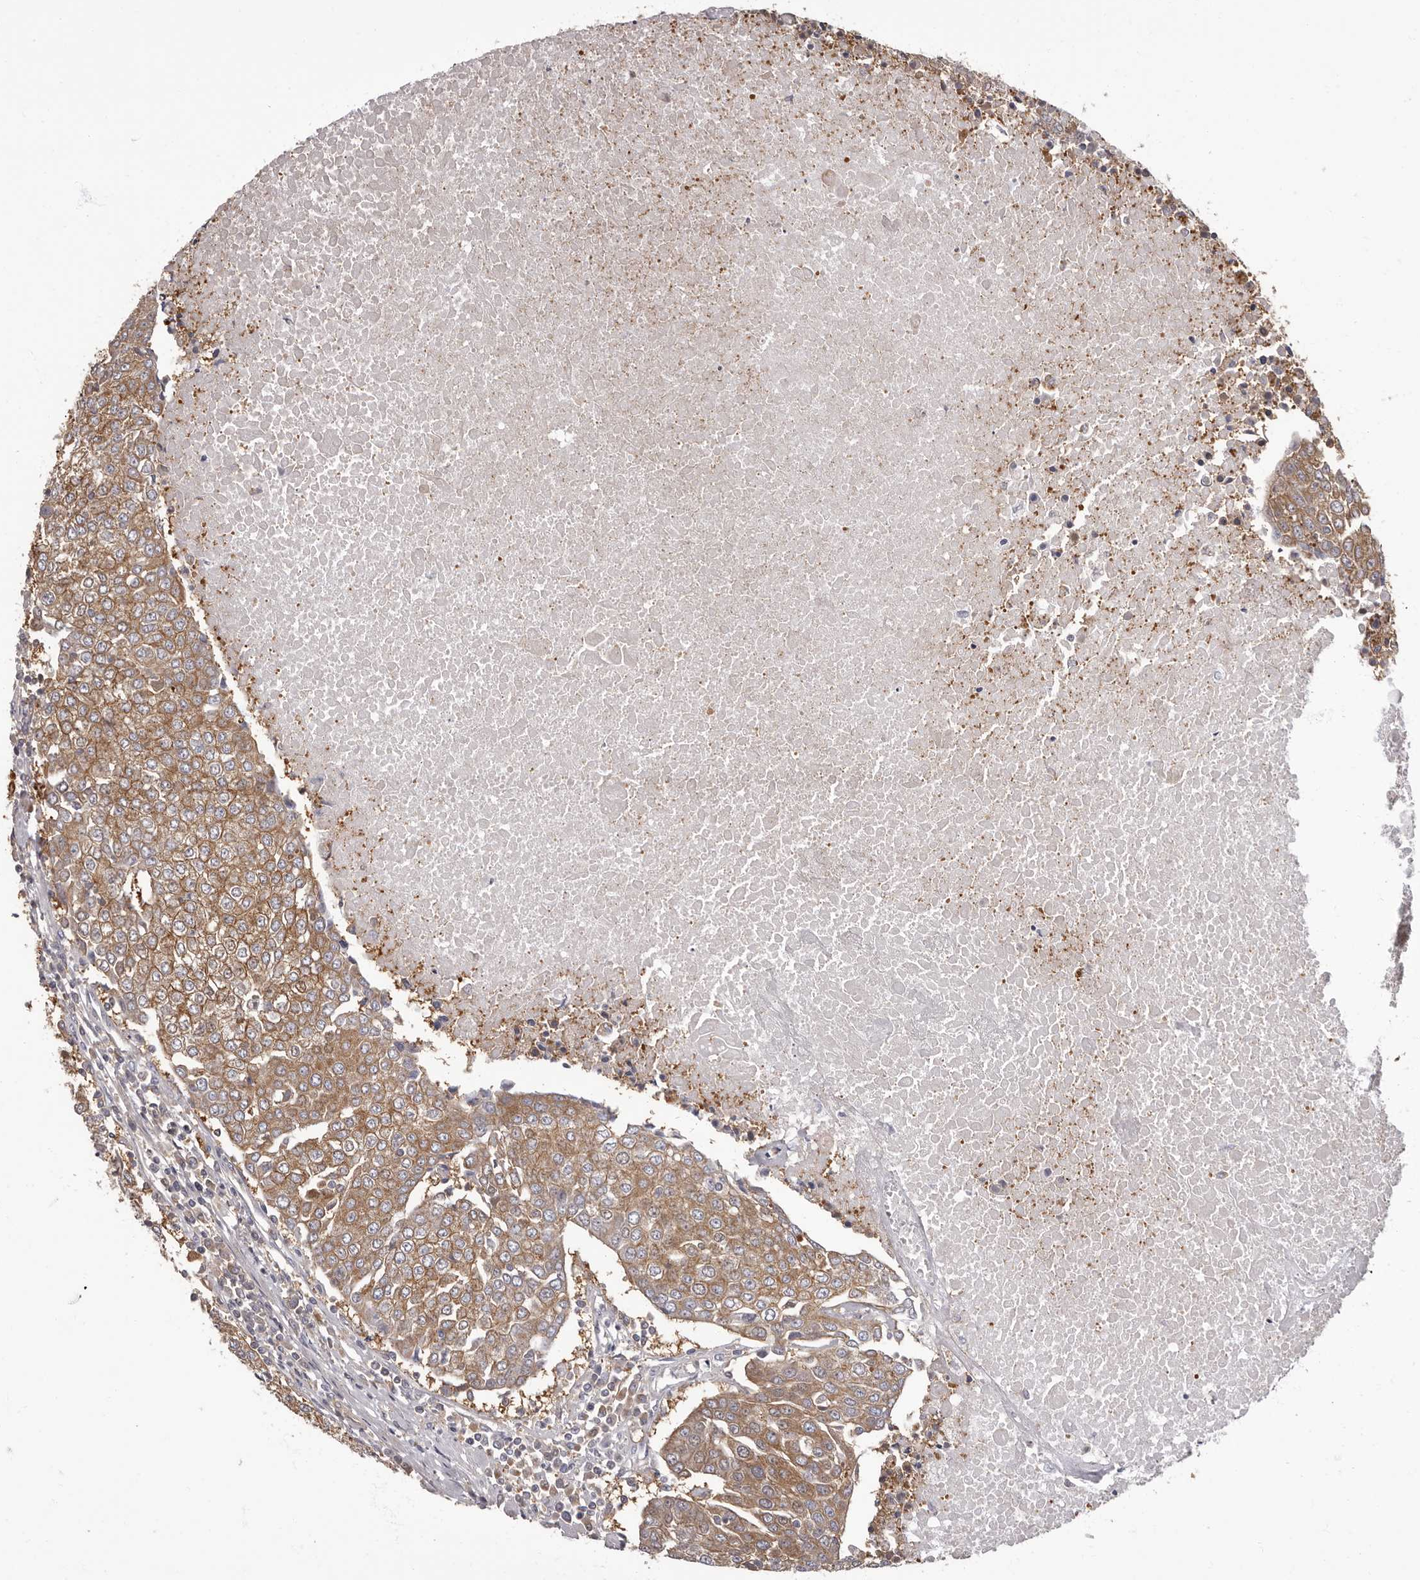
{"staining": {"intensity": "moderate", "quantity": ">75%", "location": "cytoplasmic/membranous"}, "tissue": "urothelial cancer", "cell_type": "Tumor cells", "image_type": "cancer", "snomed": [{"axis": "morphology", "description": "Urothelial carcinoma, High grade"}, {"axis": "topography", "description": "Urinary bladder"}], "caption": "Urothelial carcinoma (high-grade) stained with immunohistochemistry reveals moderate cytoplasmic/membranous staining in about >75% of tumor cells.", "gene": "APEH", "patient": {"sex": "female", "age": 85}}